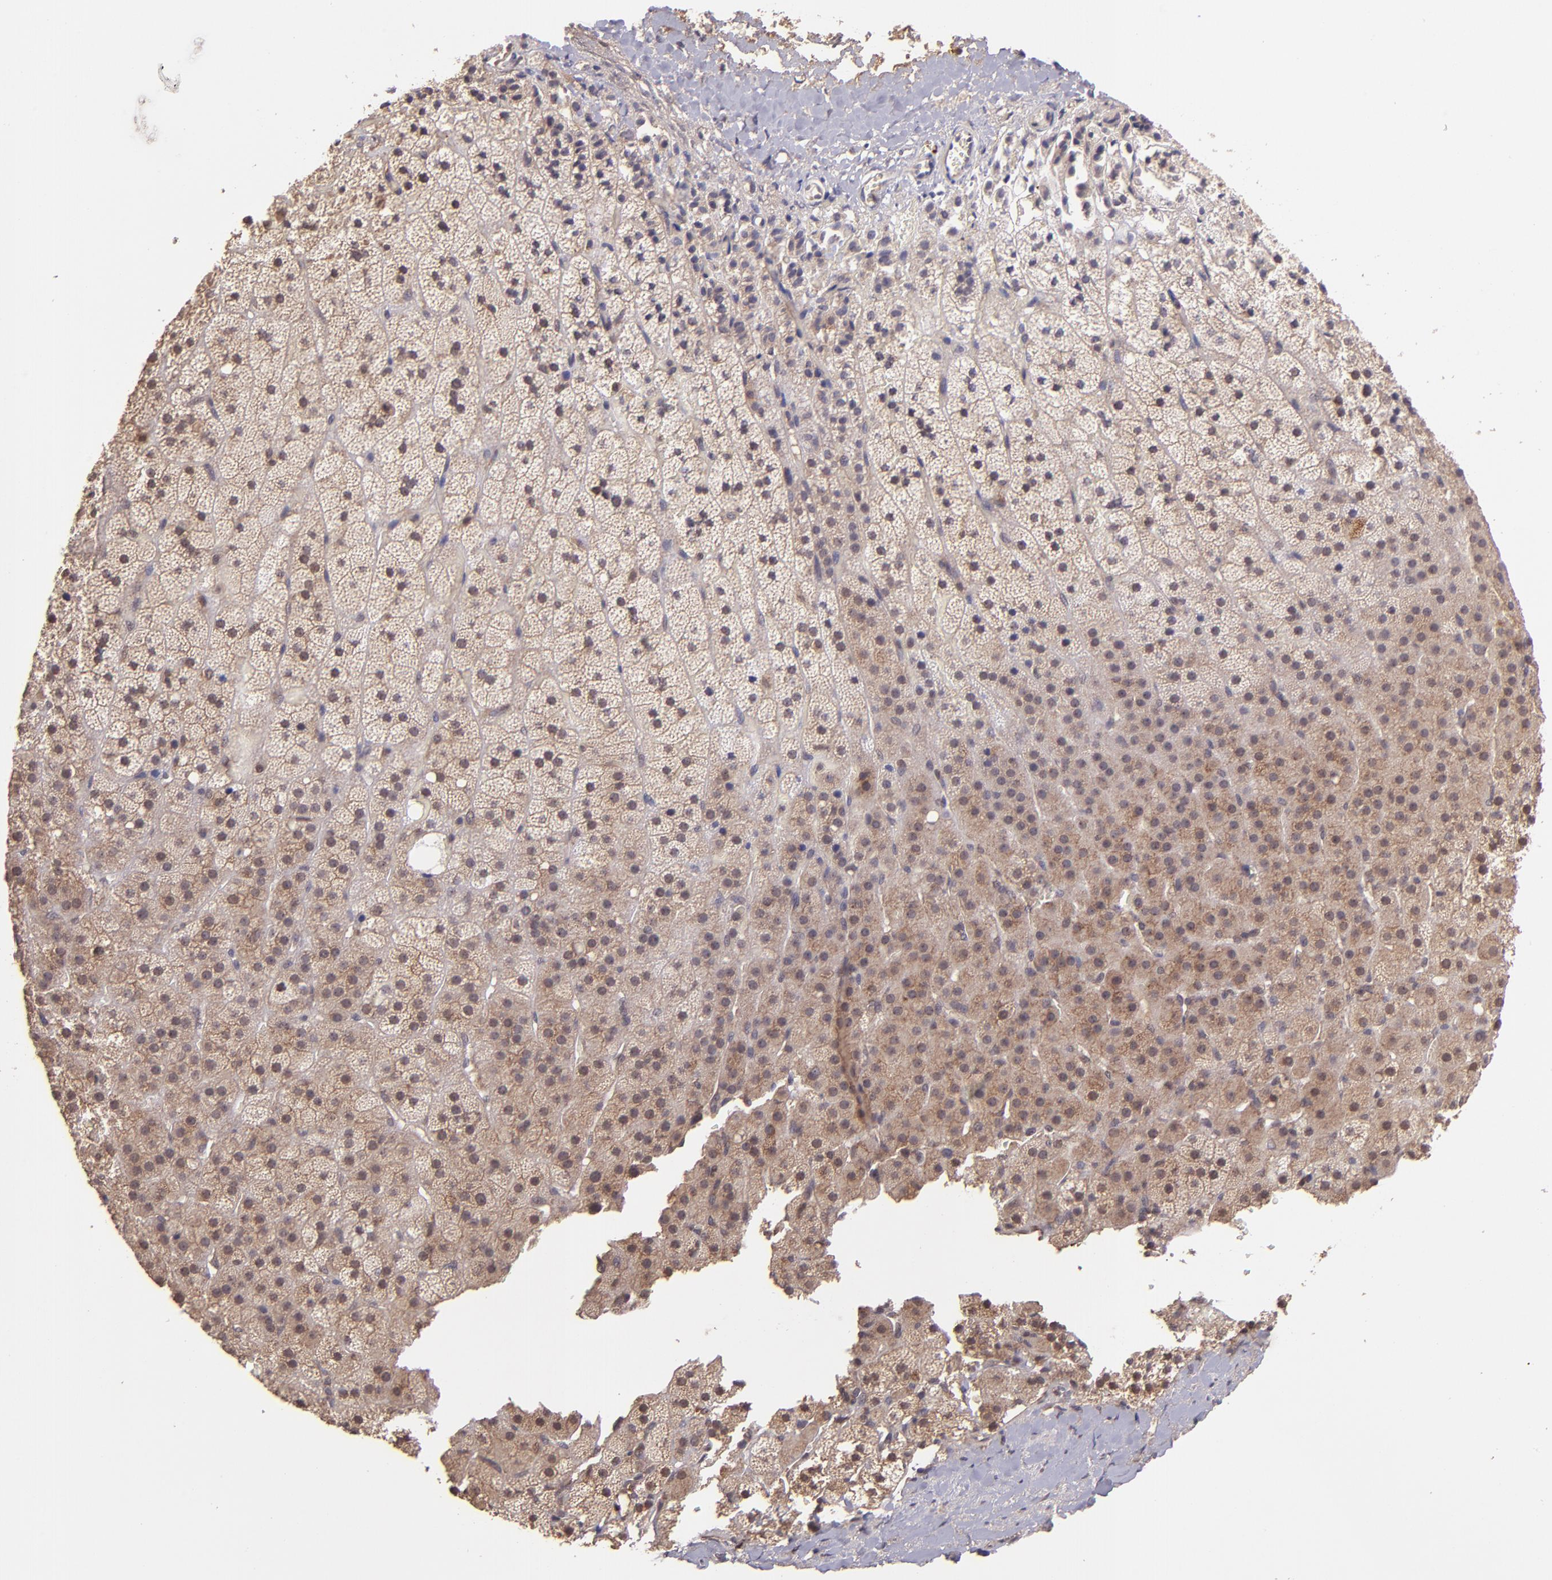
{"staining": {"intensity": "moderate", "quantity": ">75%", "location": "cytoplasmic/membranous,nuclear"}, "tissue": "adrenal gland", "cell_type": "Glandular cells", "image_type": "normal", "snomed": [{"axis": "morphology", "description": "Normal tissue, NOS"}, {"axis": "topography", "description": "Adrenal gland"}], "caption": "This histopathology image displays immunohistochemistry (IHC) staining of benign adrenal gland, with medium moderate cytoplasmic/membranous,nuclear staining in about >75% of glandular cells.", "gene": "USP51", "patient": {"sex": "male", "age": 35}}